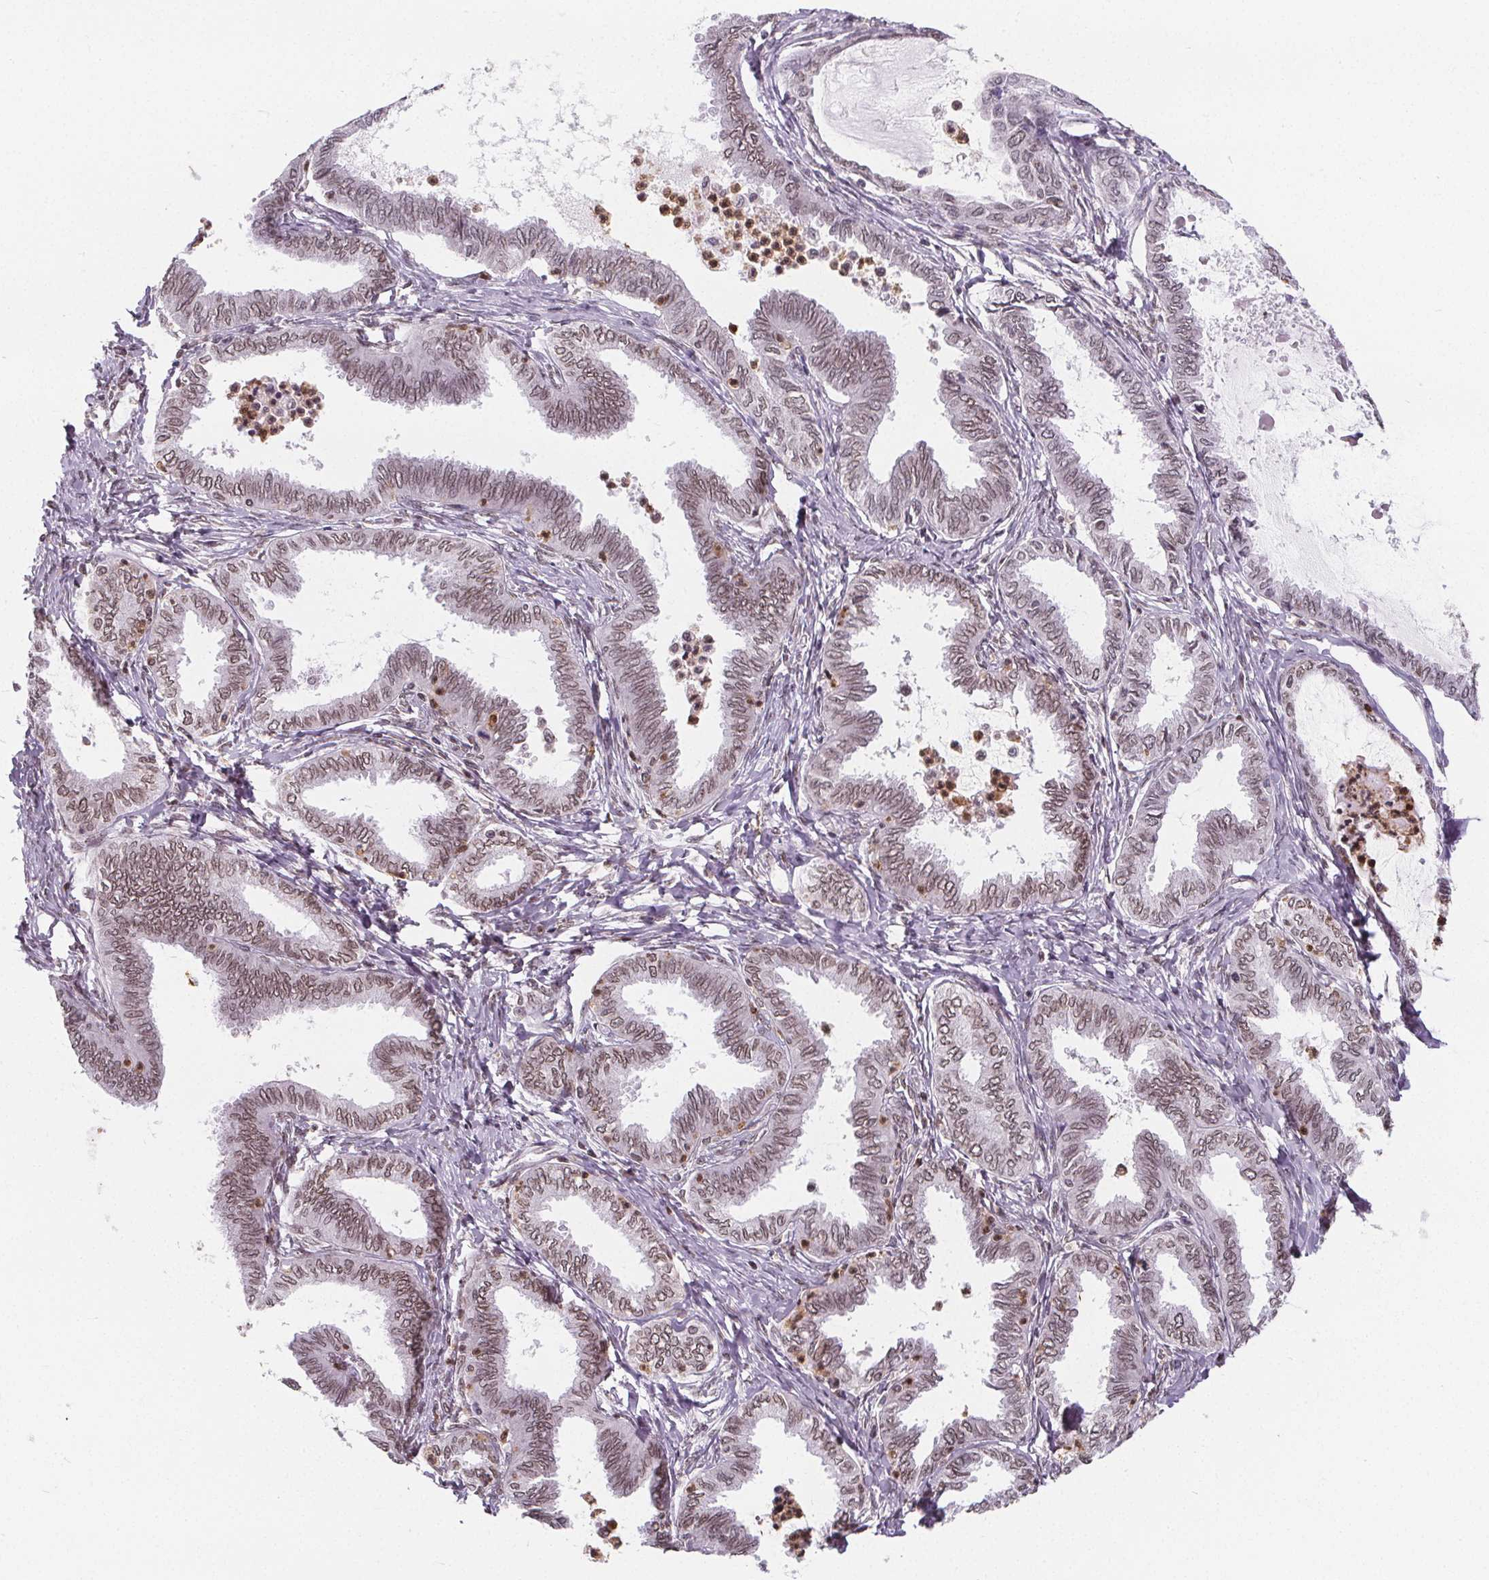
{"staining": {"intensity": "moderate", "quantity": "25%-75%", "location": "cytoplasmic/membranous,nuclear"}, "tissue": "ovarian cancer", "cell_type": "Tumor cells", "image_type": "cancer", "snomed": [{"axis": "morphology", "description": "Carcinoma, endometroid"}, {"axis": "topography", "description": "Ovary"}], "caption": "Protein expression analysis of endometroid carcinoma (ovarian) reveals moderate cytoplasmic/membranous and nuclear positivity in about 25%-75% of tumor cells. (Brightfield microscopy of DAB IHC at high magnification).", "gene": "TTC39C", "patient": {"sex": "female", "age": 70}}